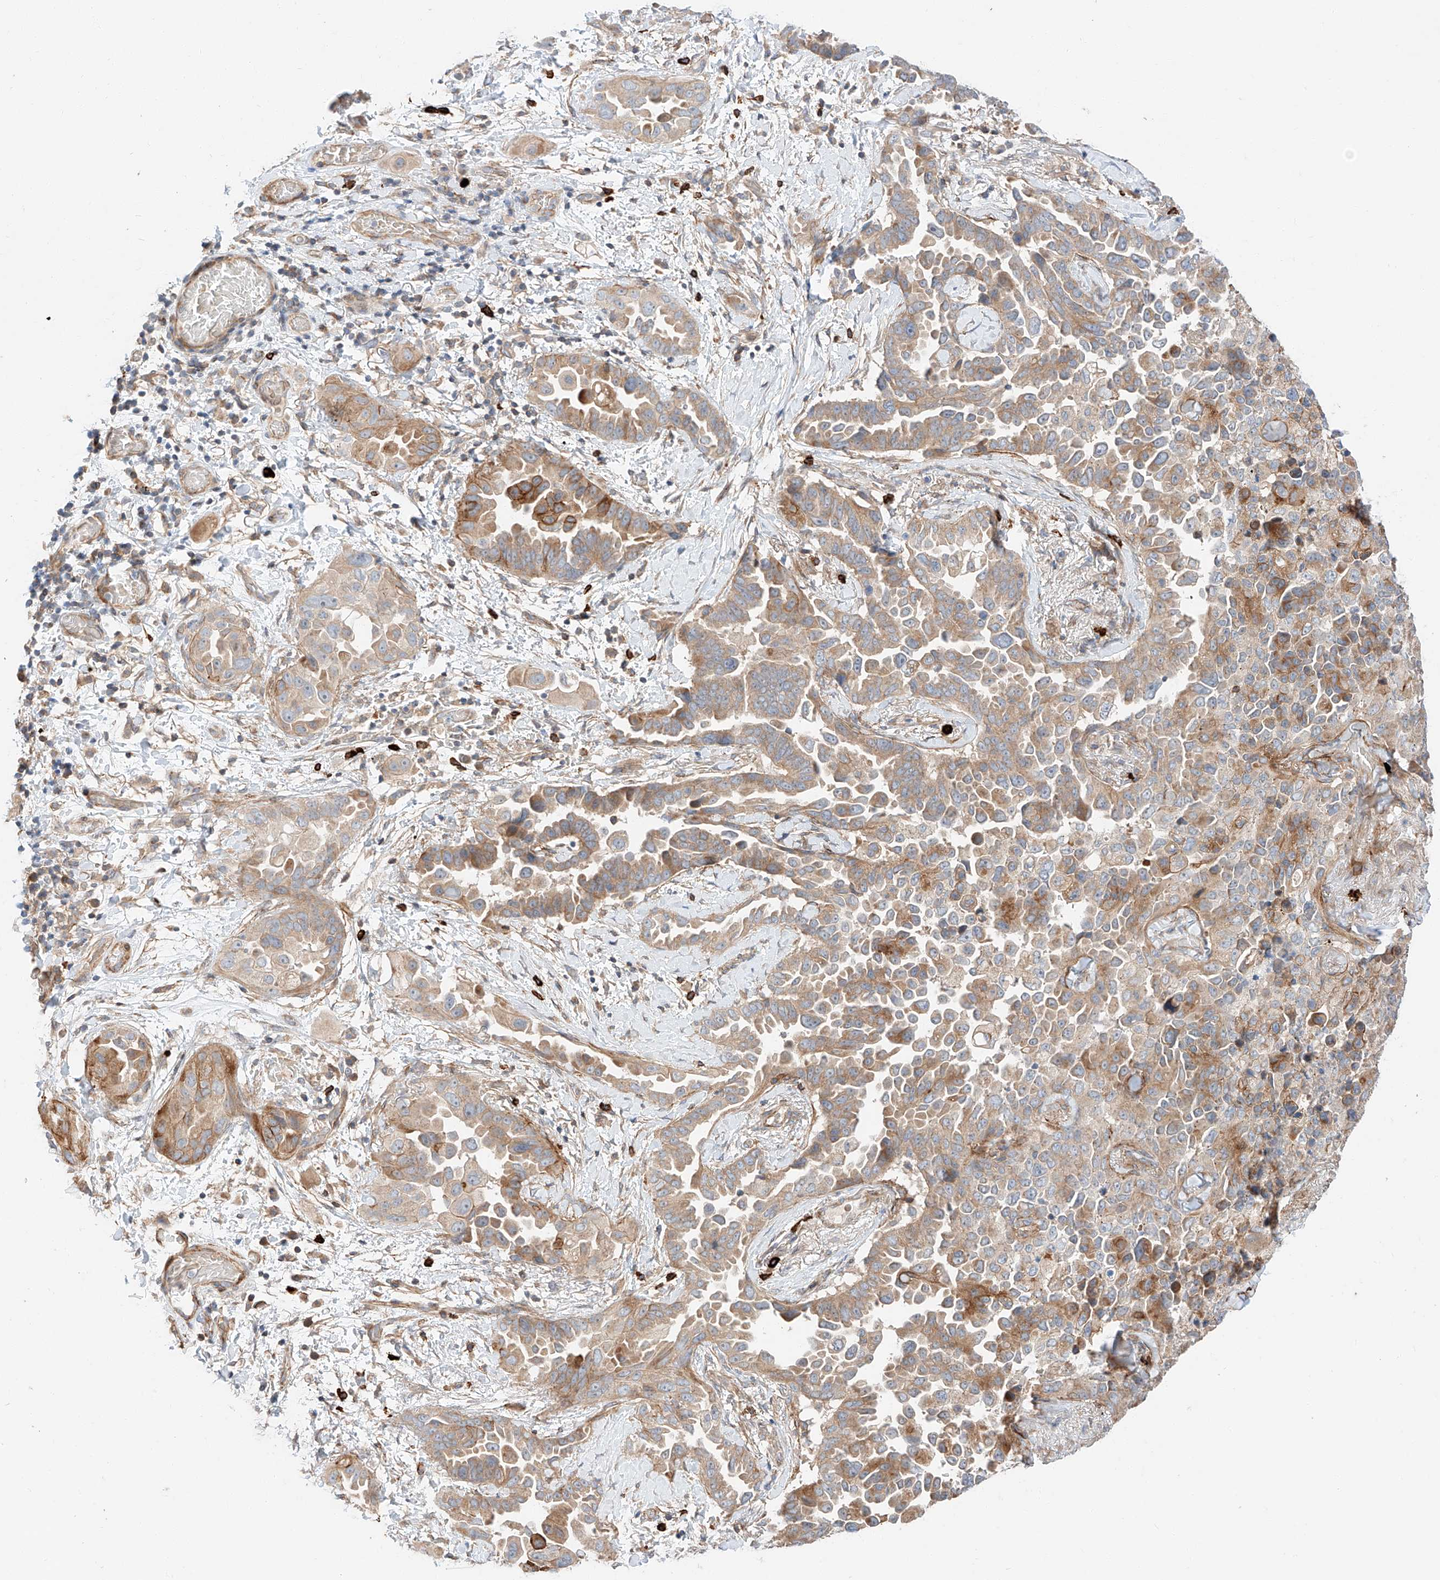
{"staining": {"intensity": "moderate", "quantity": ">75%", "location": "cytoplasmic/membranous"}, "tissue": "lung cancer", "cell_type": "Tumor cells", "image_type": "cancer", "snomed": [{"axis": "morphology", "description": "Adenocarcinoma, NOS"}, {"axis": "topography", "description": "Lung"}], "caption": "Approximately >75% of tumor cells in human lung adenocarcinoma exhibit moderate cytoplasmic/membranous protein expression as visualized by brown immunohistochemical staining.", "gene": "MINDY4", "patient": {"sex": "female", "age": 67}}